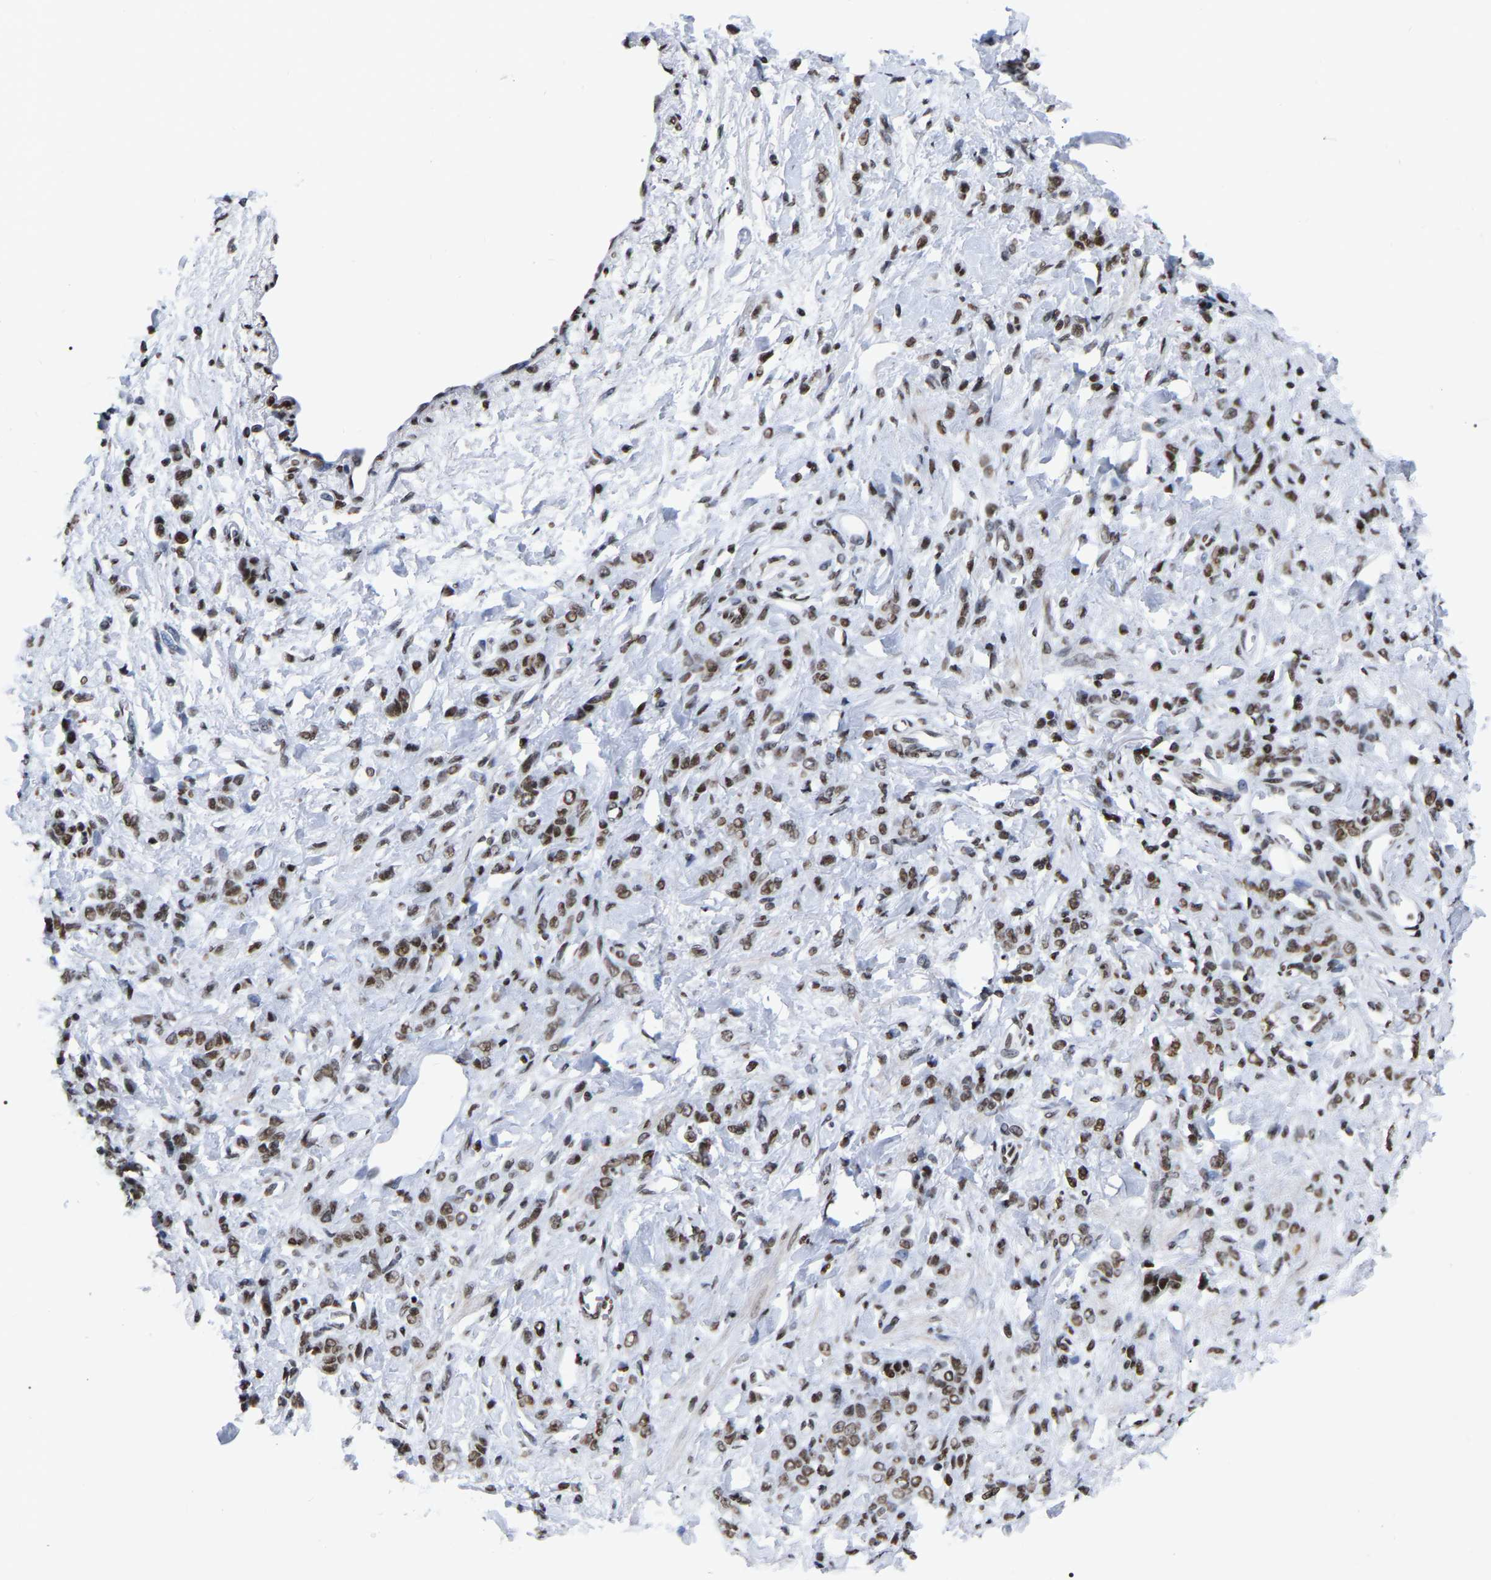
{"staining": {"intensity": "moderate", "quantity": ">75%", "location": "nuclear"}, "tissue": "stomach cancer", "cell_type": "Tumor cells", "image_type": "cancer", "snomed": [{"axis": "morphology", "description": "Normal tissue, NOS"}, {"axis": "morphology", "description": "Adenocarcinoma, NOS"}, {"axis": "topography", "description": "Stomach"}], "caption": "Stomach adenocarcinoma was stained to show a protein in brown. There is medium levels of moderate nuclear staining in approximately >75% of tumor cells.", "gene": "PRCC", "patient": {"sex": "male", "age": 82}}